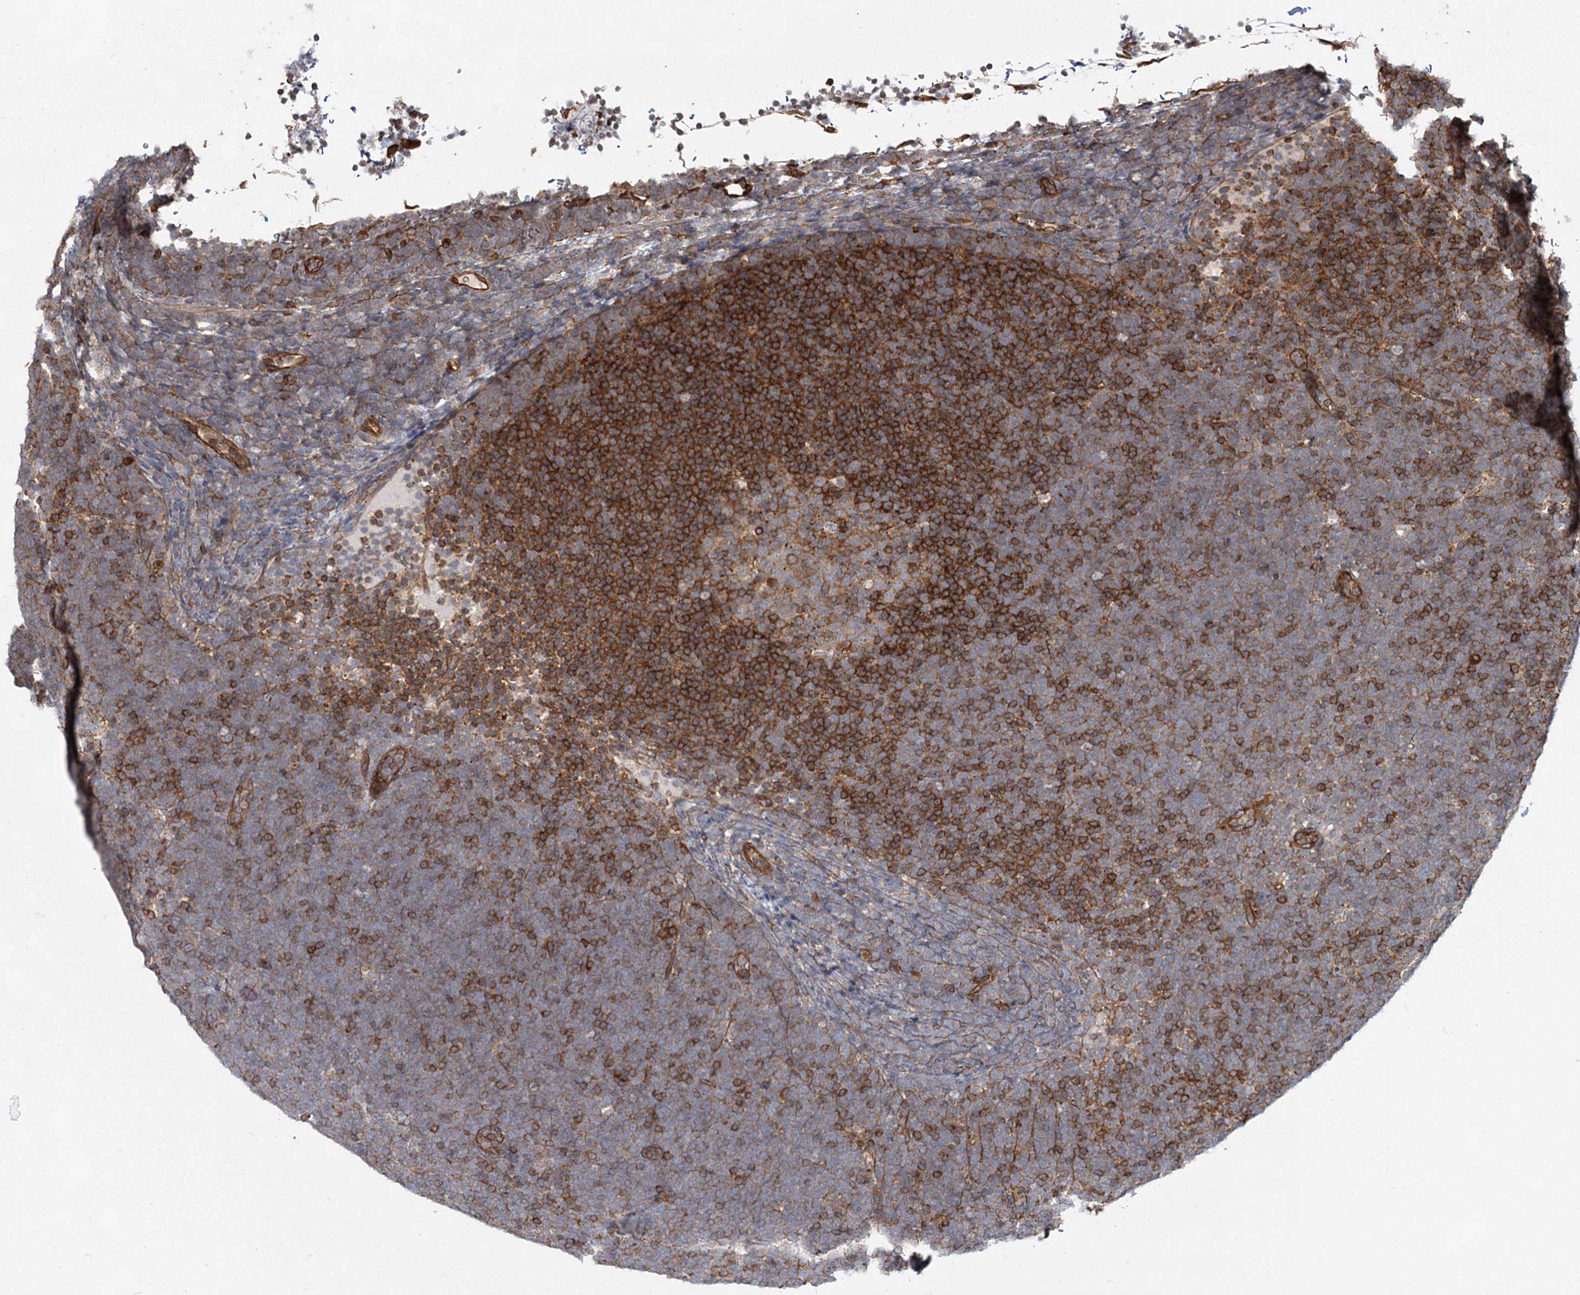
{"staining": {"intensity": "strong", "quantity": "<25%", "location": "cytoplasmic/membranous"}, "tissue": "lymphoma", "cell_type": "Tumor cells", "image_type": "cancer", "snomed": [{"axis": "morphology", "description": "Malignant lymphoma, non-Hodgkin's type, High grade"}, {"axis": "topography", "description": "Lymph node"}], "caption": "Immunohistochemistry (IHC) (DAB (3,3'-diaminobenzidine)) staining of high-grade malignant lymphoma, non-Hodgkin's type reveals strong cytoplasmic/membranous protein expression in approximately <25% of tumor cells.", "gene": "IQSEC1", "patient": {"sex": "male", "age": 13}}